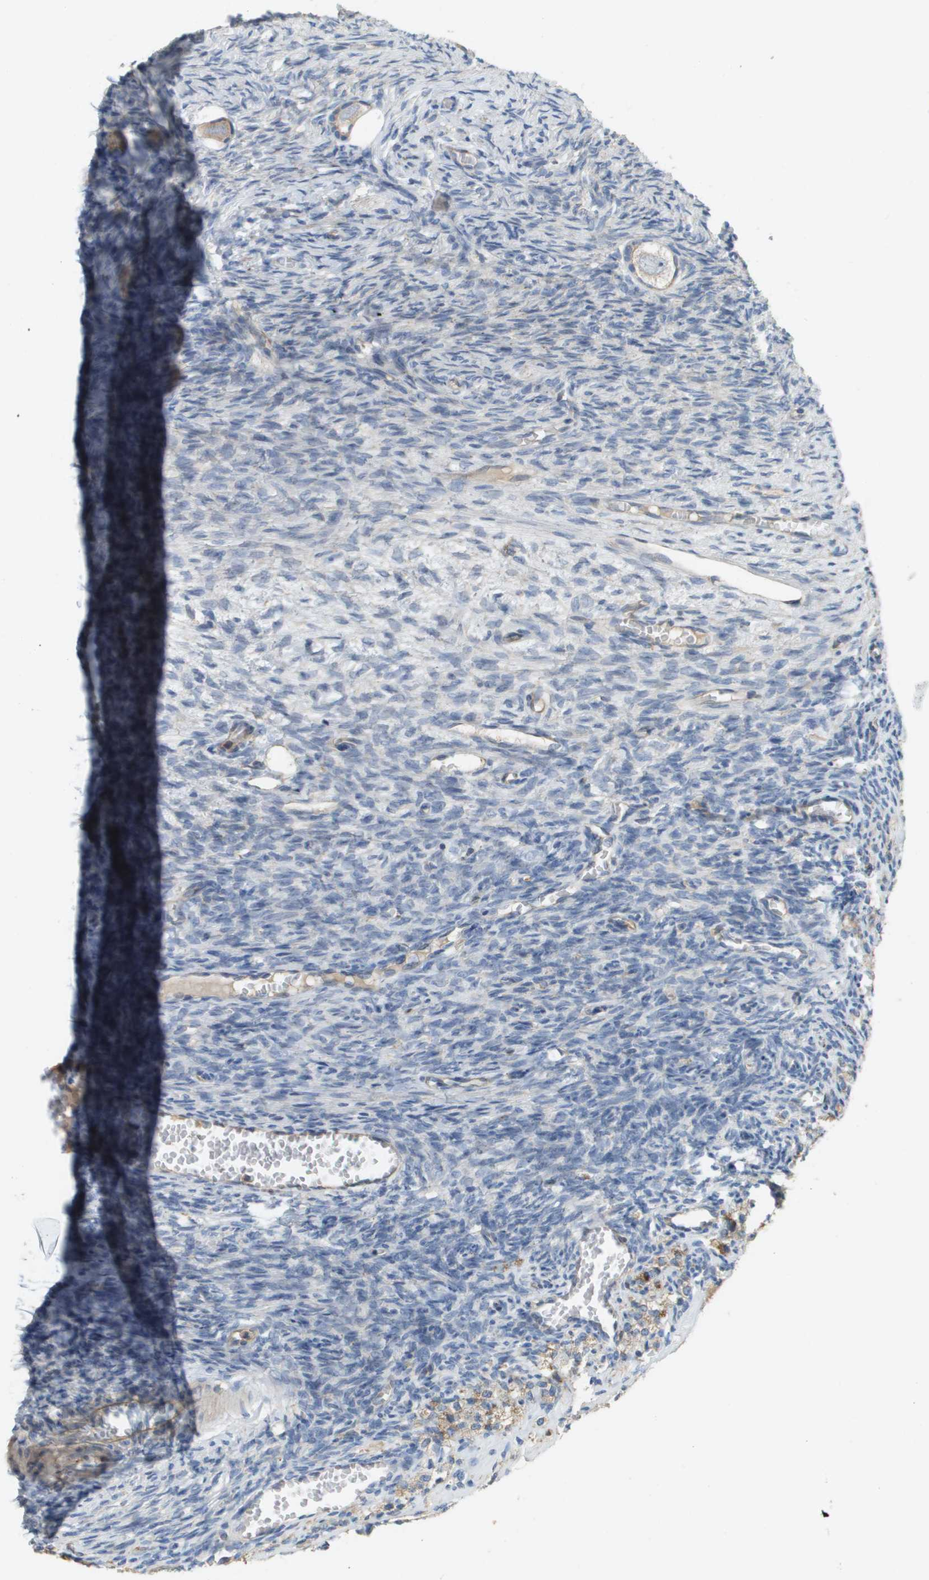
{"staining": {"intensity": "weak", "quantity": ">75%", "location": "cytoplasmic/membranous"}, "tissue": "ovary", "cell_type": "Follicle cells", "image_type": "normal", "snomed": [{"axis": "morphology", "description": "Normal tissue, NOS"}, {"axis": "topography", "description": "Ovary"}], "caption": "Normal ovary demonstrates weak cytoplasmic/membranous positivity in about >75% of follicle cells The staining was performed using DAB to visualize the protein expression in brown, while the nuclei were stained in blue with hematoxylin (Magnification: 20x)..", "gene": "CASP10", "patient": {"sex": "female", "age": 27}}